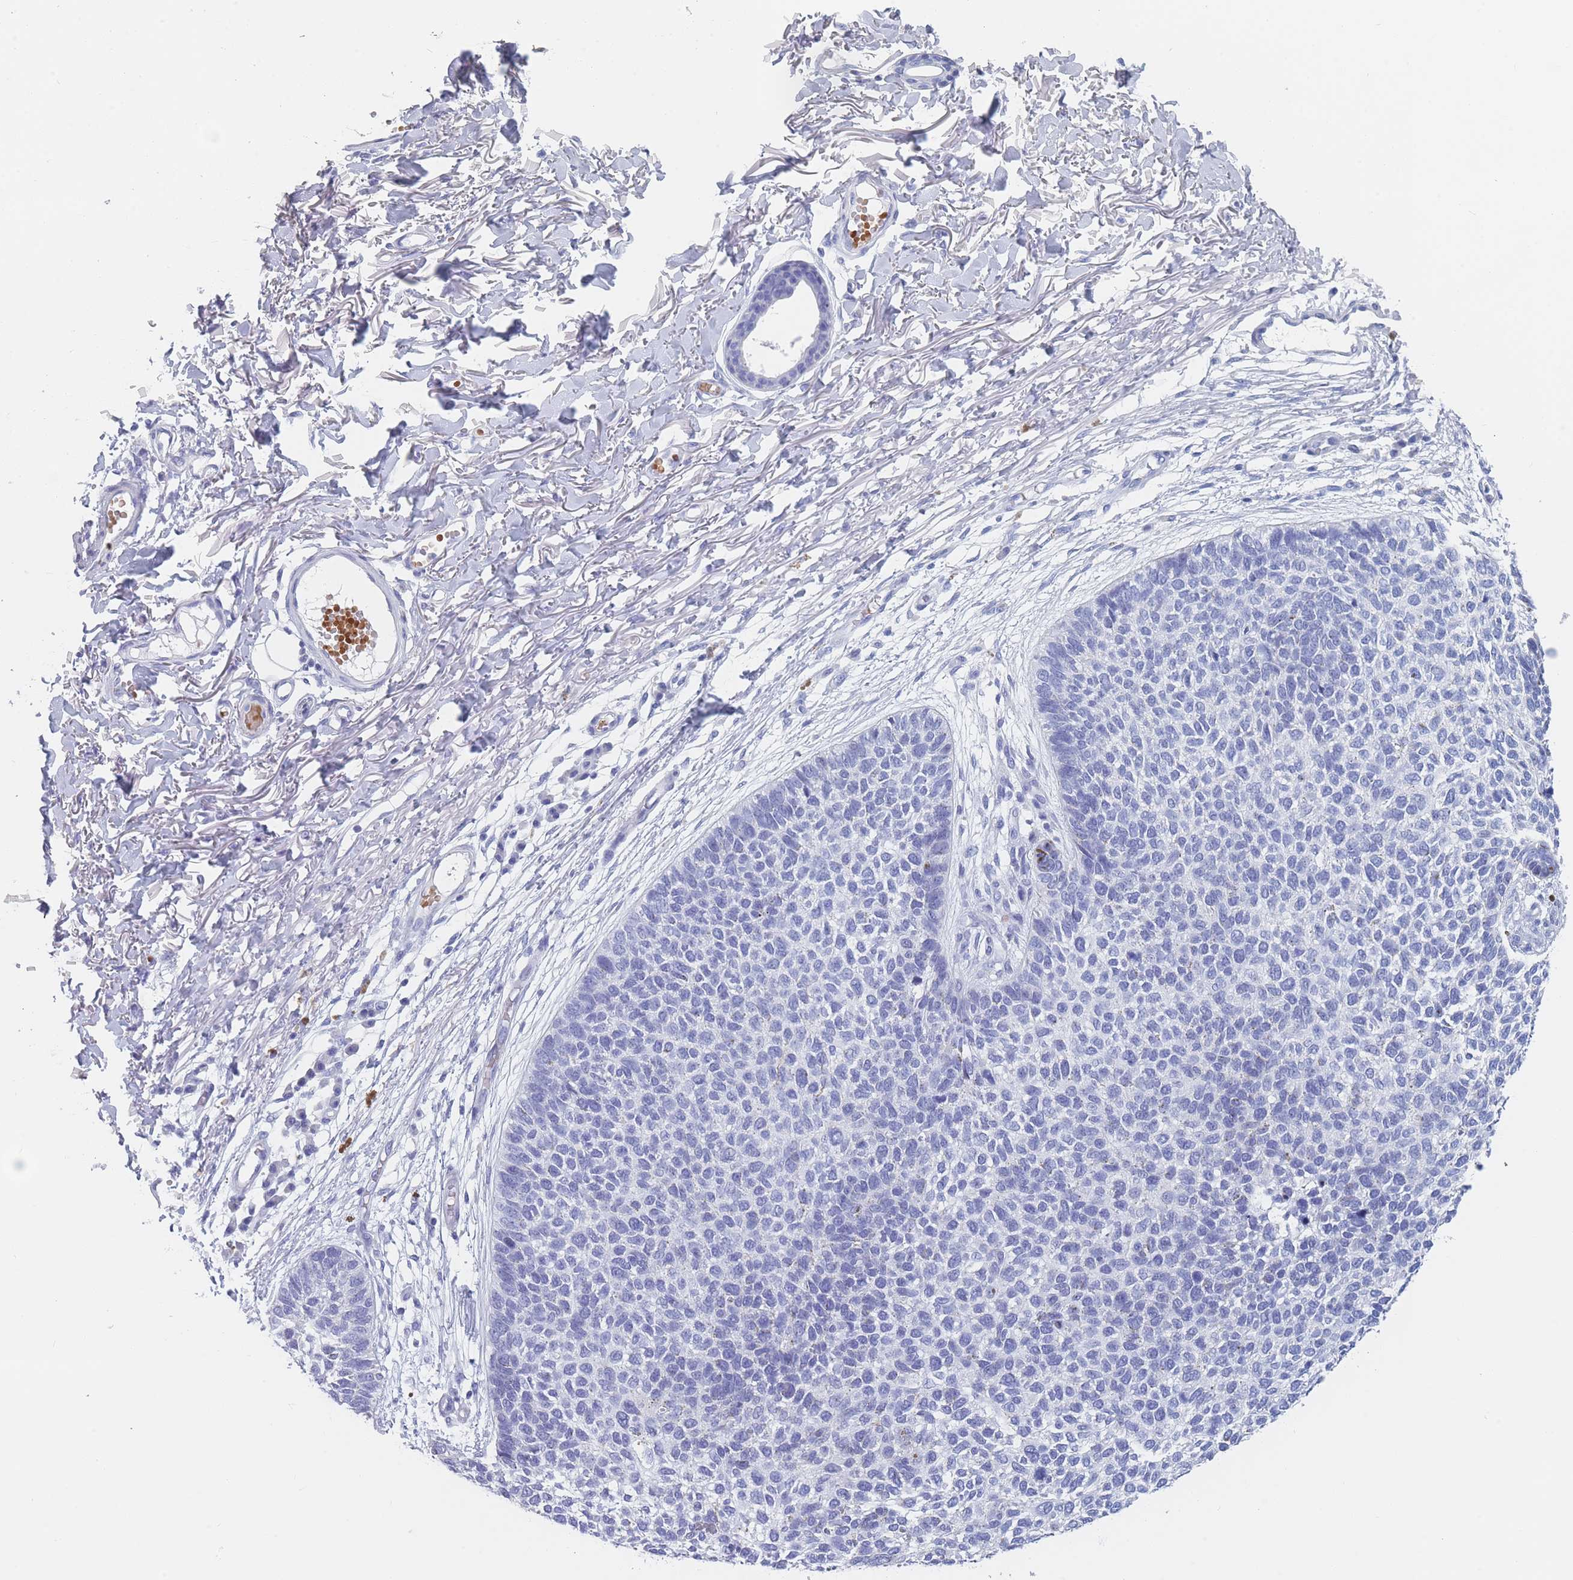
{"staining": {"intensity": "negative", "quantity": "none", "location": "none"}, "tissue": "skin cancer", "cell_type": "Tumor cells", "image_type": "cancer", "snomed": [{"axis": "morphology", "description": "Basal cell carcinoma"}, {"axis": "topography", "description": "Skin"}], "caption": "A high-resolution micrograph shows immunohistochemistry (IHC) staining of skin cancer, which shows no significant expression in tumor cells.", "gene": "OR5D16", "patient": {"sex": "female", "age": 84}}